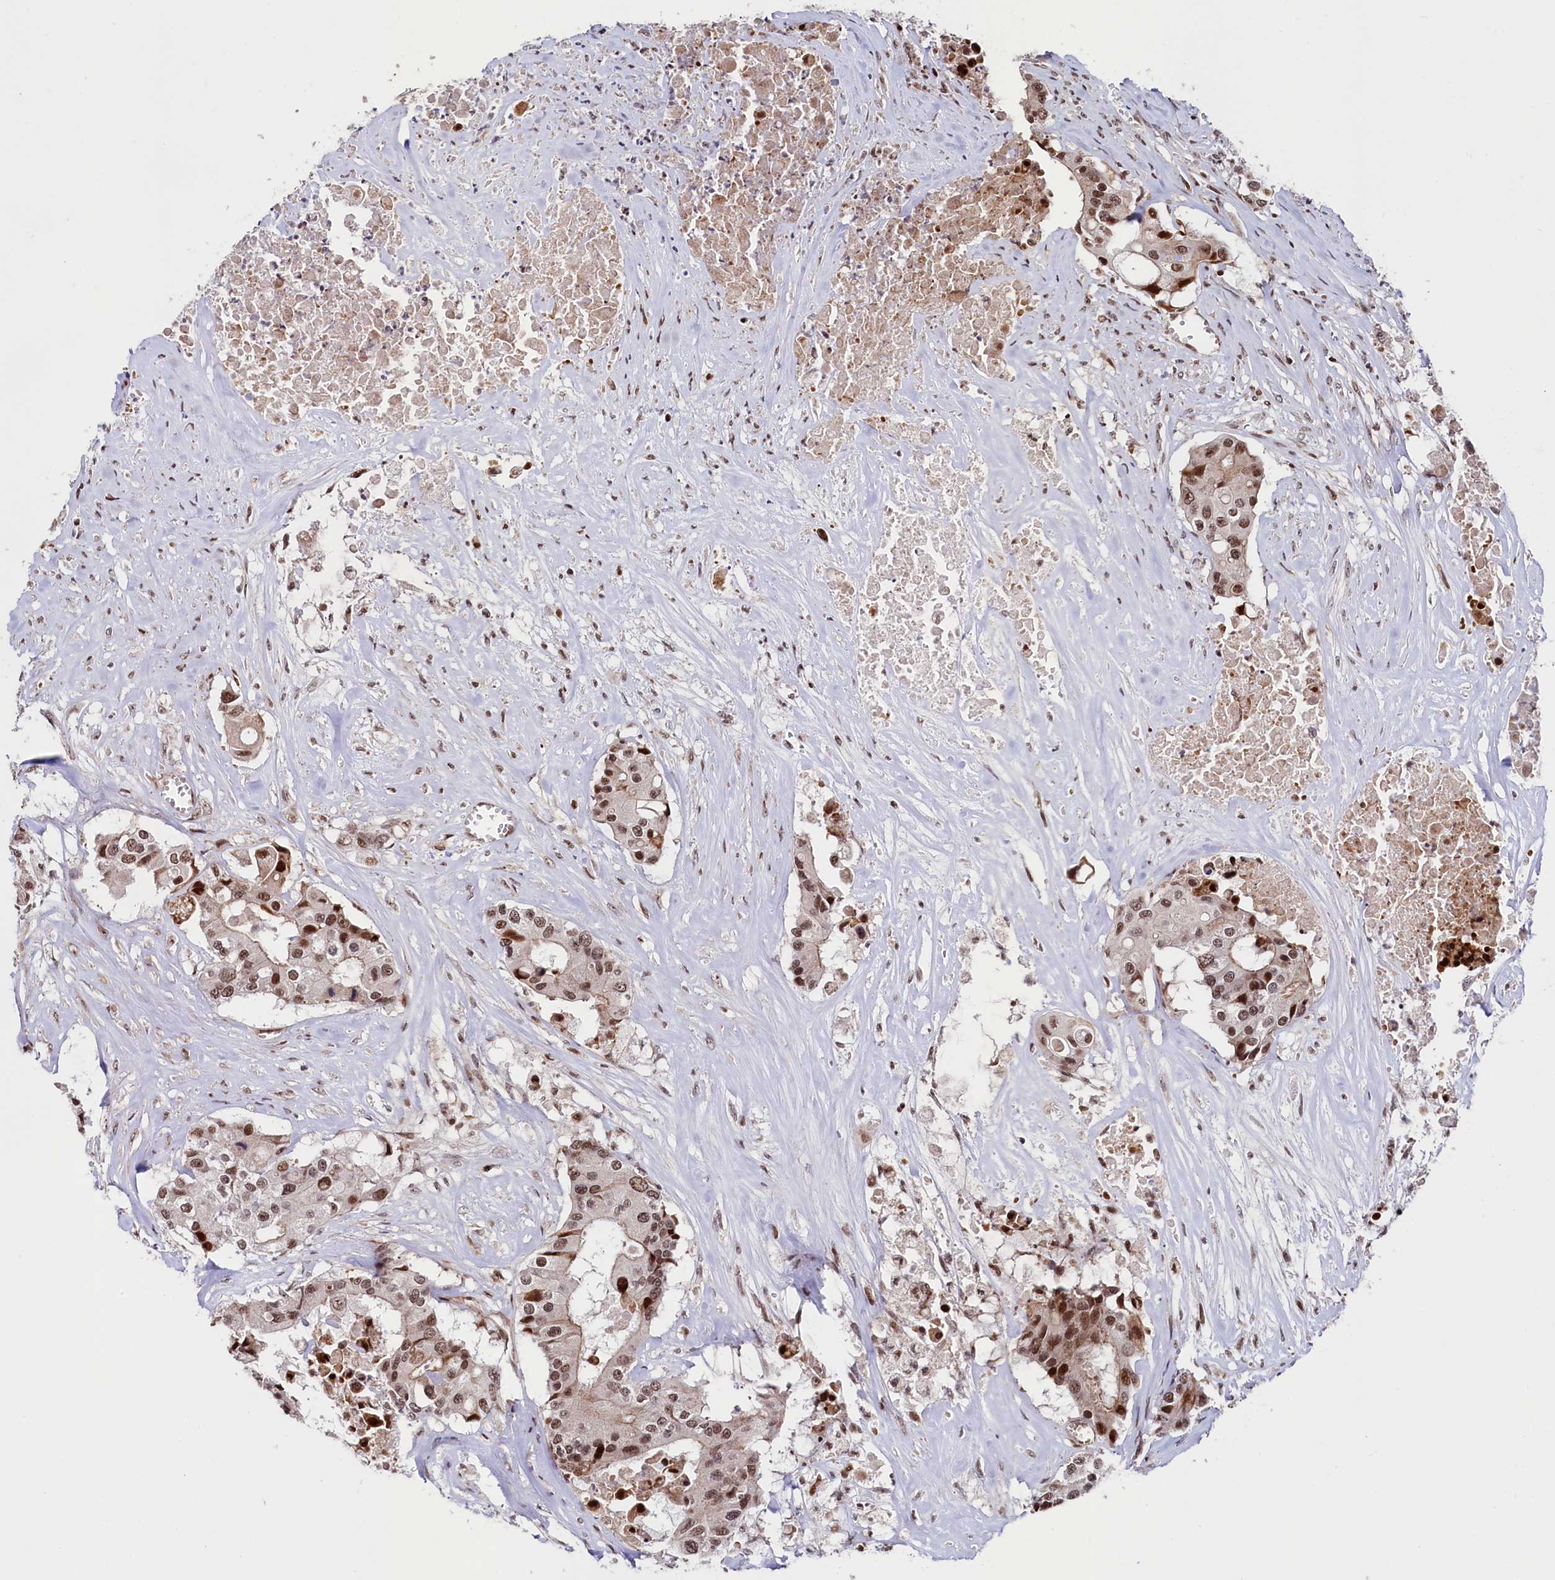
{"staining": {"intensity": "moderate", "quantity": ">75%", "location": "nuclear"}, "tissue": "colorectal cancer", "cell_type": "Tumor cells", "image_type": "cancer", "snomed": [{"axis": "morphology", "description": "Adenocarcinoma, NOS"}, {"axis": "topography", "description": "Colon"}], "caption": "Immunohistochemical staining of human colorectal cancer (adenocarcinoma) shows medium levels of moderate nuclear positivity in approximately >75% of tumor cells. The staining was performed using DAB (3,3'-diaminobenzidine), with brown indicating positive protein expression. Nuclei are stained blue with hematoxylin.", "gene": "LEO1", "patient": {"sex": "male", "age": 77}}